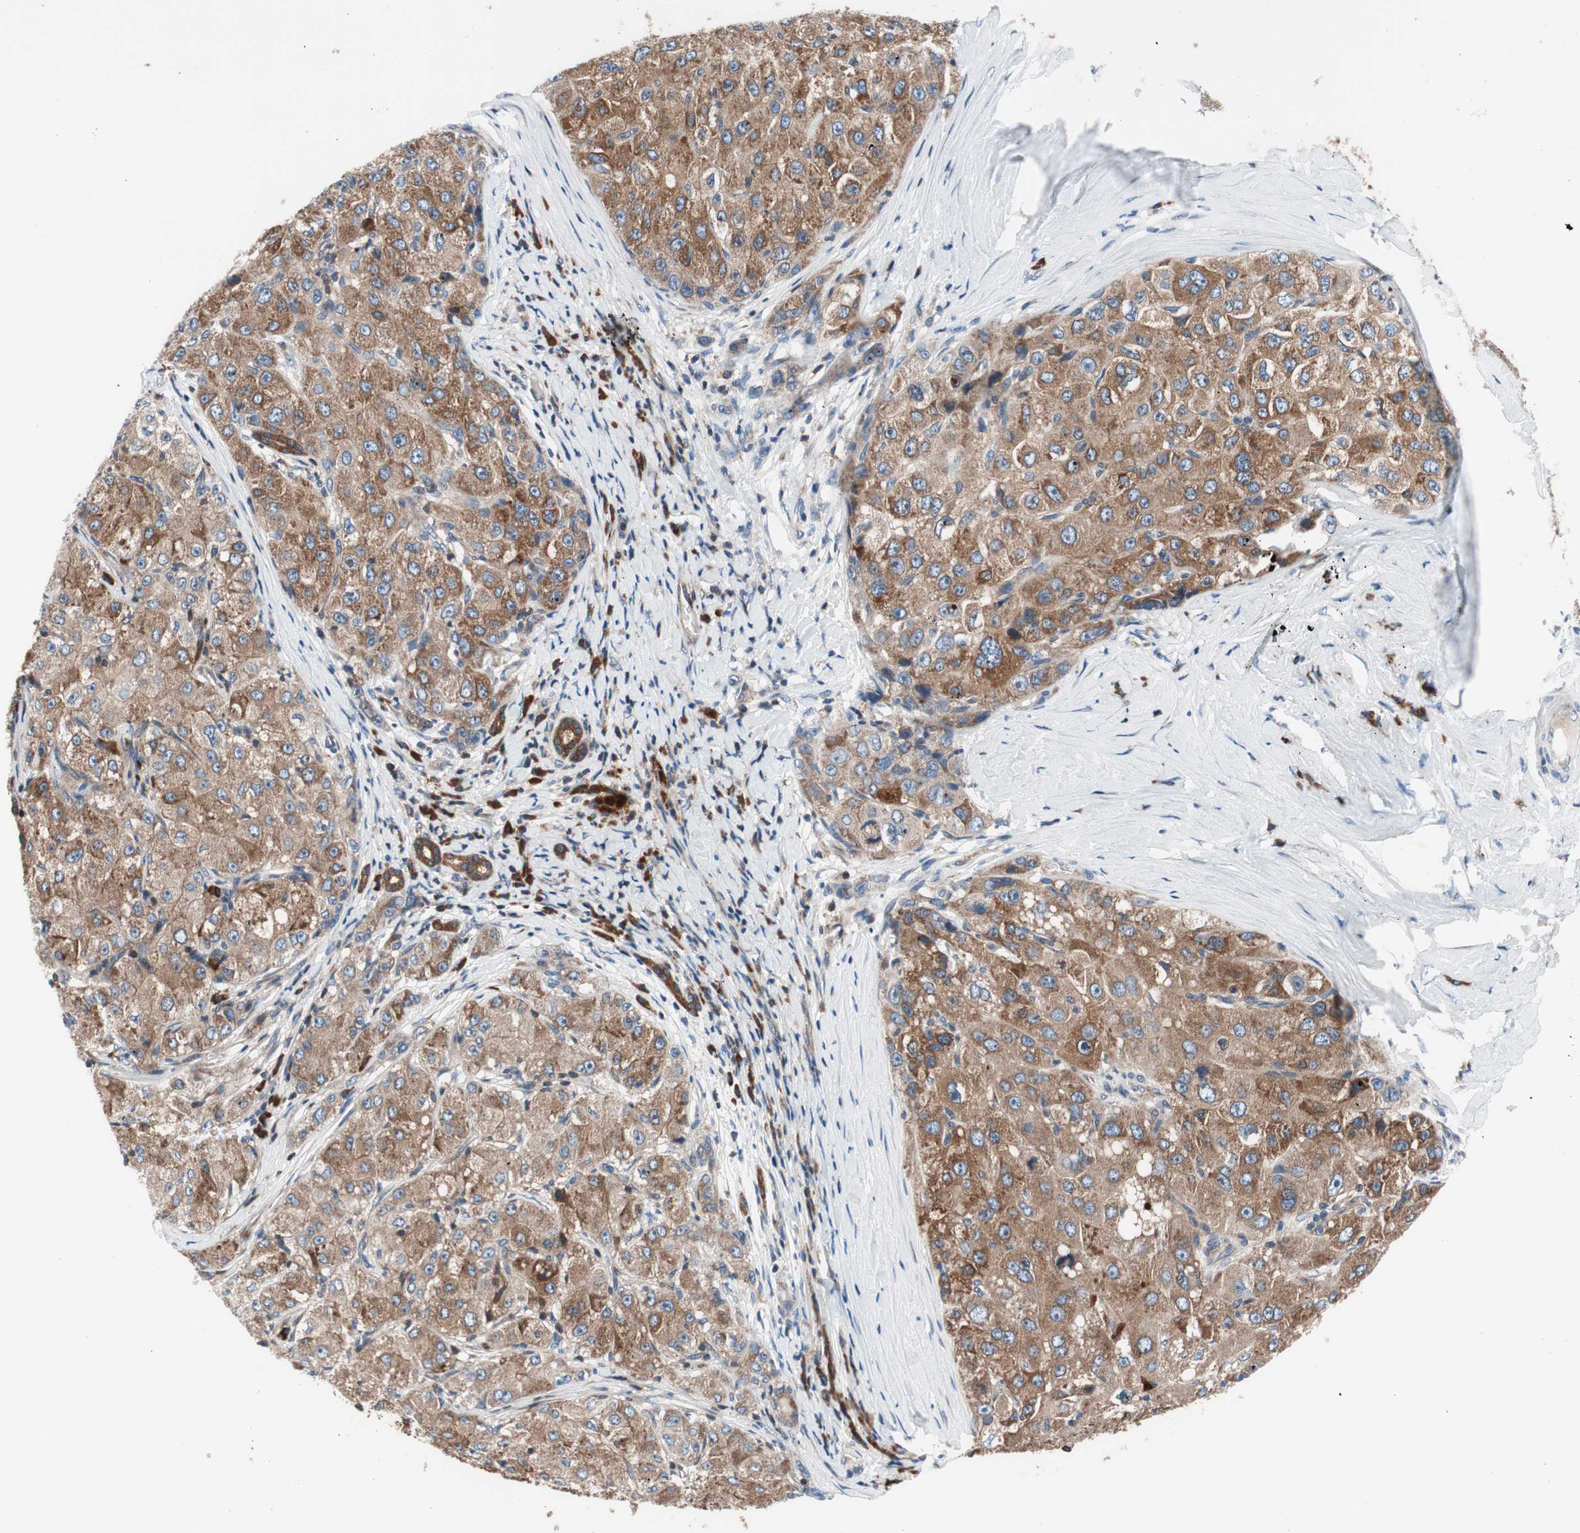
{"staining": {"intensity": "strong", "quantity": "25%-75%", "location": "cytoplasmic/membranous"}, "tissue": "liver cancer", "cell_type": "Tumor cells", "image_type": "cancer", "snomed": [{"axis": "morphology", "description": "Carcinoma, Hepatocellular, NOS"}, {"axis": "topography", "description": "Liver"}], "caption": "Tumor cells exhibit high levels of strong cytoplasmic/membranous staining in approximately 25%-75% of cells in human hepatocellular carcinoma (liver).", "gene": "PRDX2", "patient": {"sex": "male", "age": 80}}